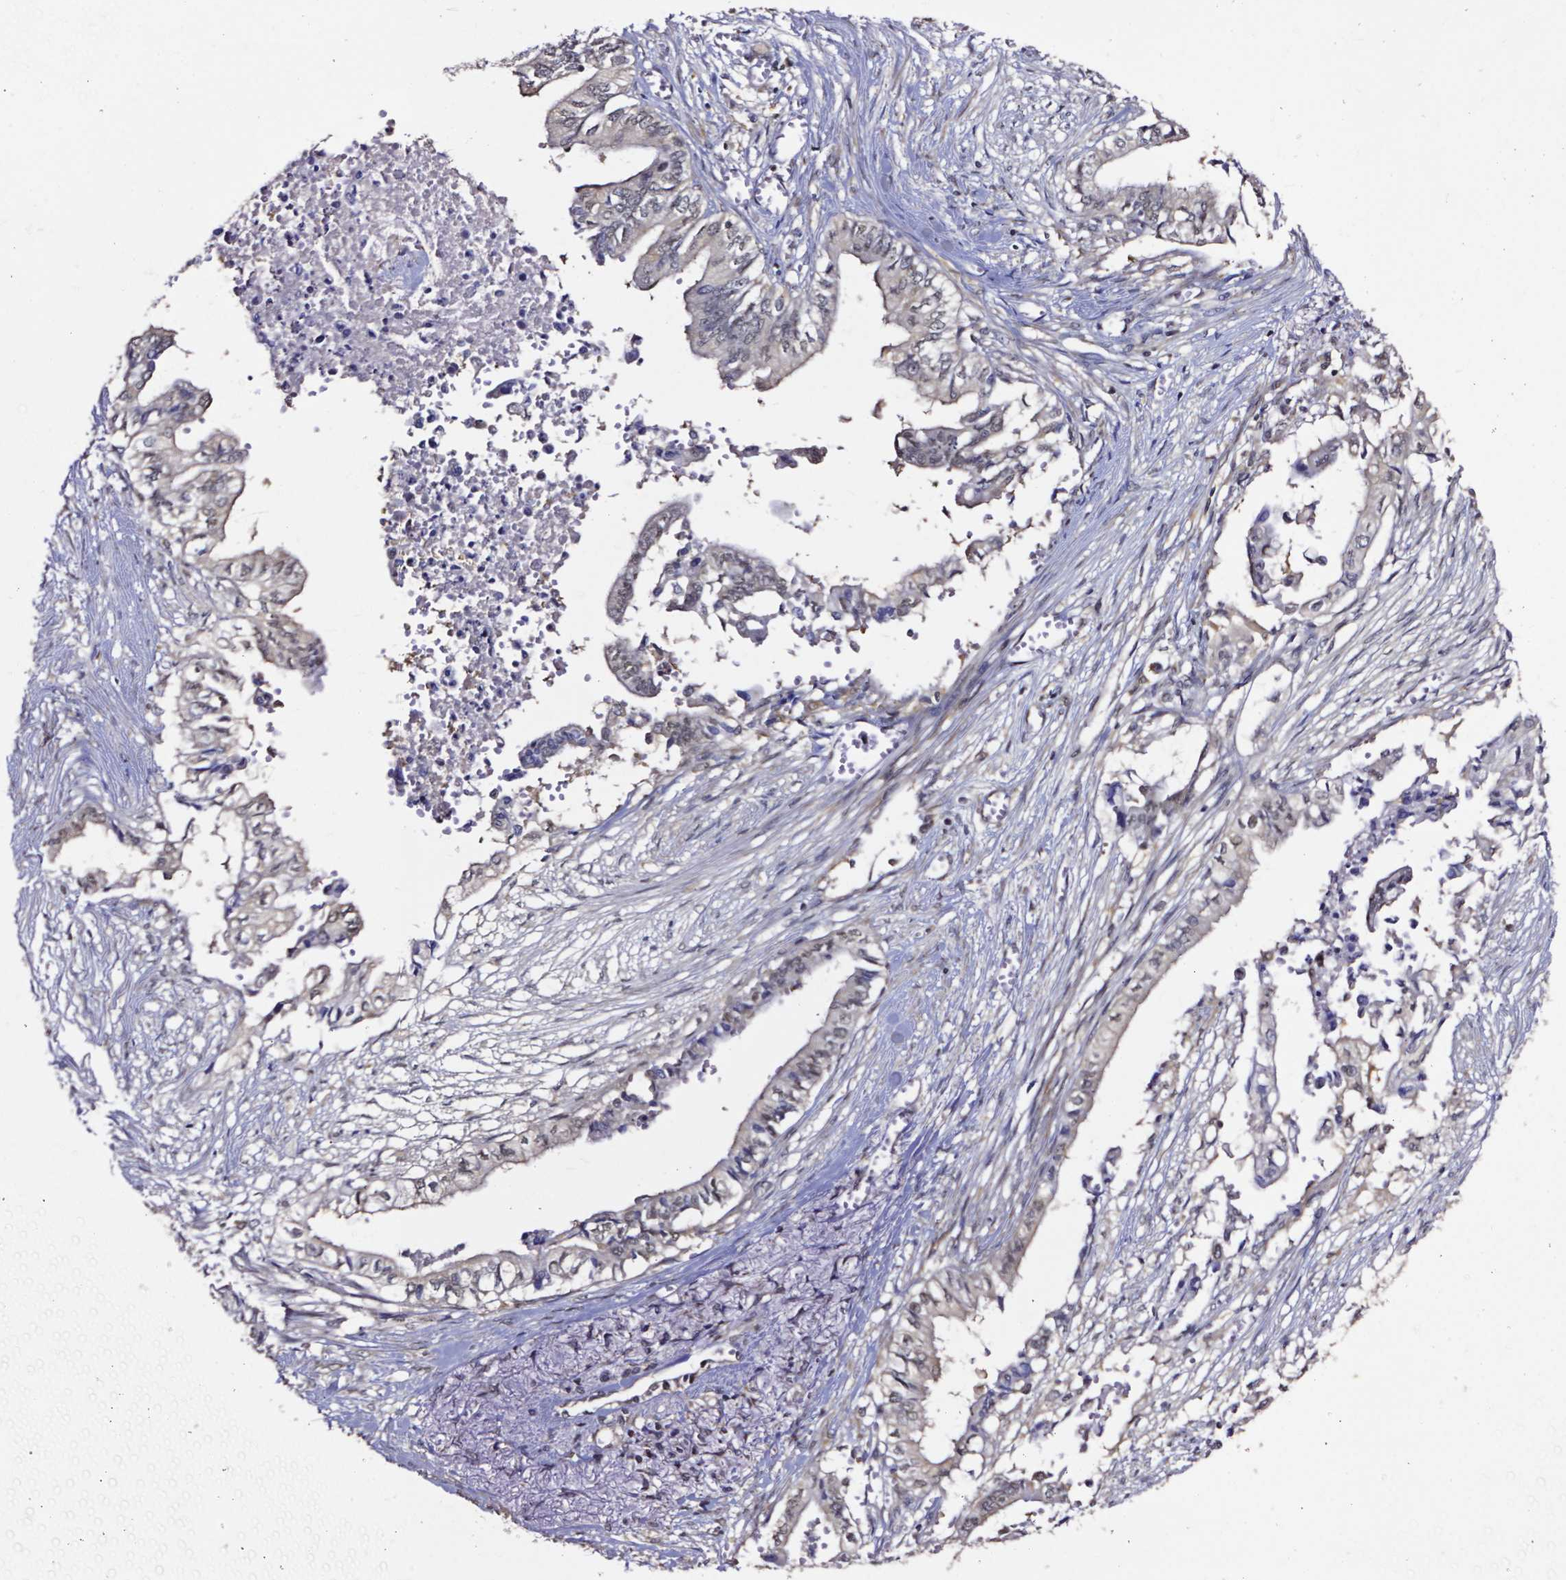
{"staining": {"intensity": "negative", "quantity": "none", "location": "none"}, "tissue": "pancreatic cancer", "cell_type": "Tumor cells", "image_type": "cancer", "snomed": [{"axis": "morphology", "description": "Adenocarcinoma, NOS"}, {"axis": "topography", "description": "Pancreas"}], "caption": "The photomicrograph displays no staining of tumor cells in pancreatic cancer (adenocarcinoma).", "gene": "OTUB1", "patient": {"sex": "female", "age": 61}}